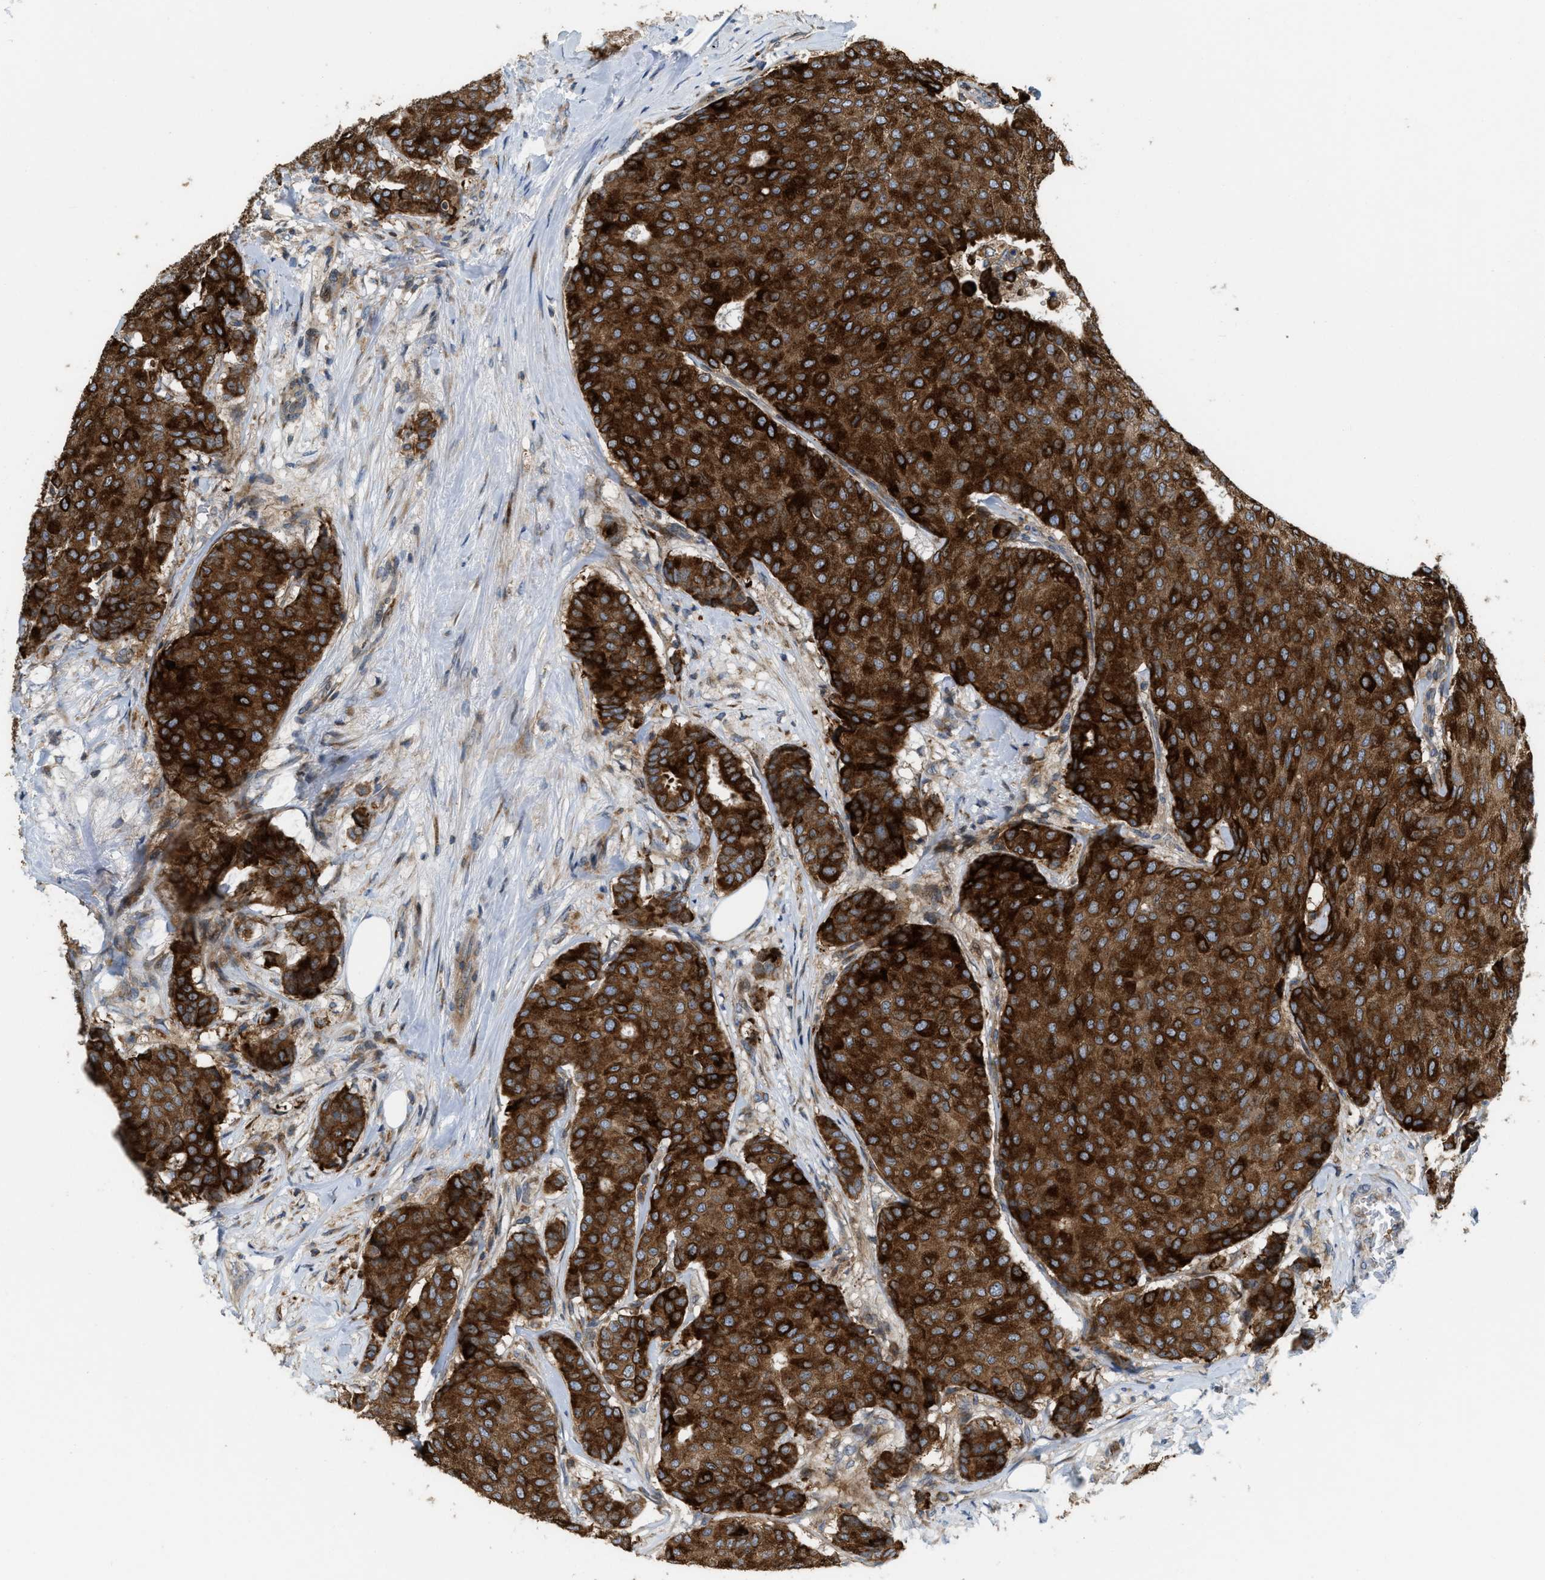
{"staining": {"intensity": "strong", "quantity": ">75%", "location": "cytoplasmic/membranous"}, "tissue": "breast cancer", "cell_type": "Tumor cells", "image_type": "cancer", "snomed": [{"axis": "morphology", "description": "Duct carcinoma"}, {"axis": "topography", "description": "Breast"}], "caption": "Brown immunohistochemical staining in breast cancer (infiltrating ductal carcinoma) reveals strong cytoplasmic/membranous expression in approximately >75% of tumor cells. (DAB IHC with brightfield microscopy, high magnification).", "gene": "DIPK1A", "patient": {"sex": "female", "age": 75}}